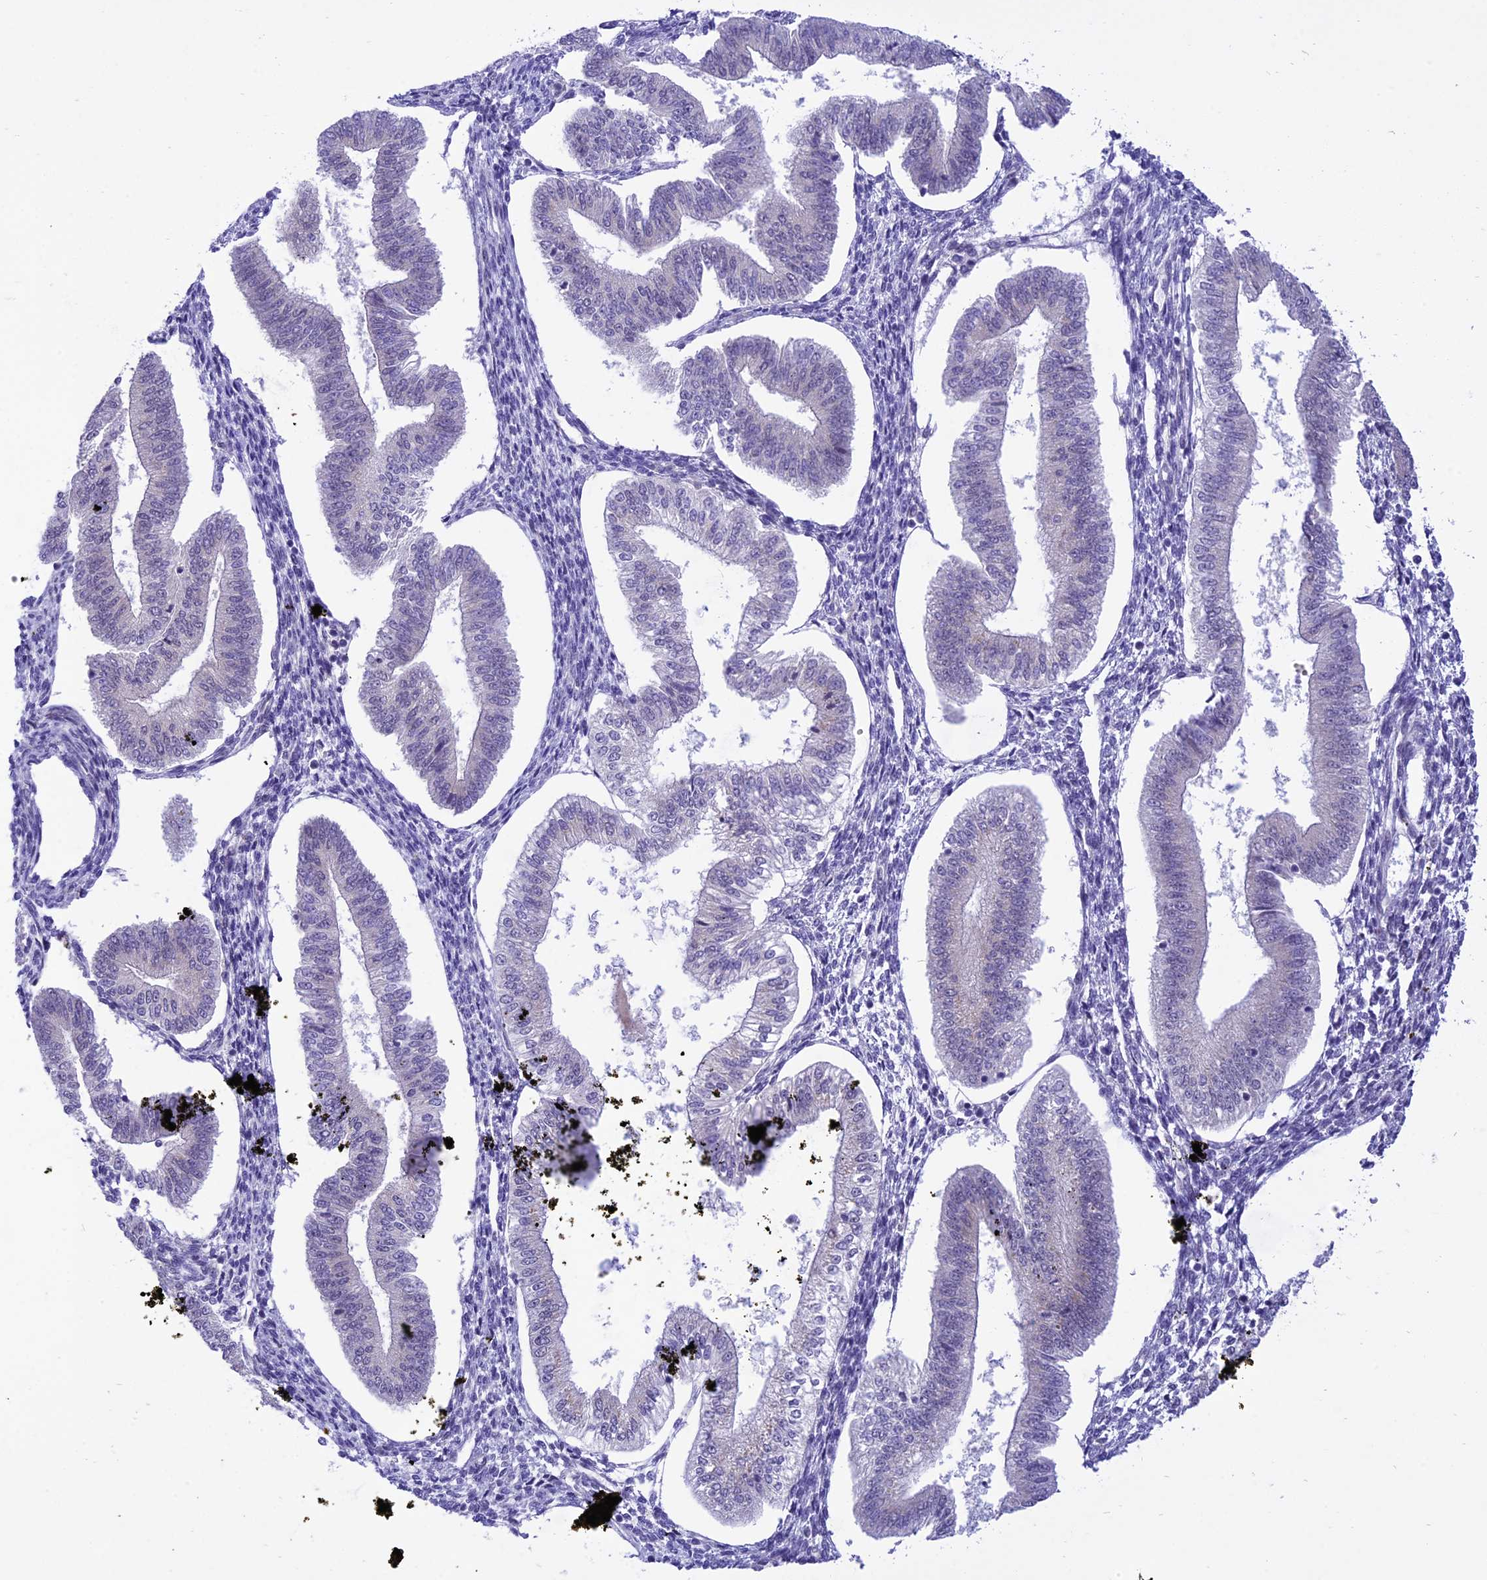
{"staining": {"intensity": "negative", "quantity": "none", "location": "none"}, "tissue": "endometrium", "cell_type": "Cells in endometrial stroma", "image_type": "normal", "snomed": [{"axis": "morphology", "description": "Normal tissue, NOS"}, {"axis": "topography", "description": "Endometrium"}], "caption": "Immunohistochemistry (IHC) histopathology image of unremarkable endometrium: human endometrium stained with DAB demonstrates no significant protein positivity in cells in endometrial stroma. The staining was performed using DAB (3,3'-diaminobenzidine) to visualize the protein expression in brown, while the nuclei were stained in blue with hematoxylin (Magnification: 20x).", "gene": "ZNF837", "patient": {"sex": "female", "age": 34}}